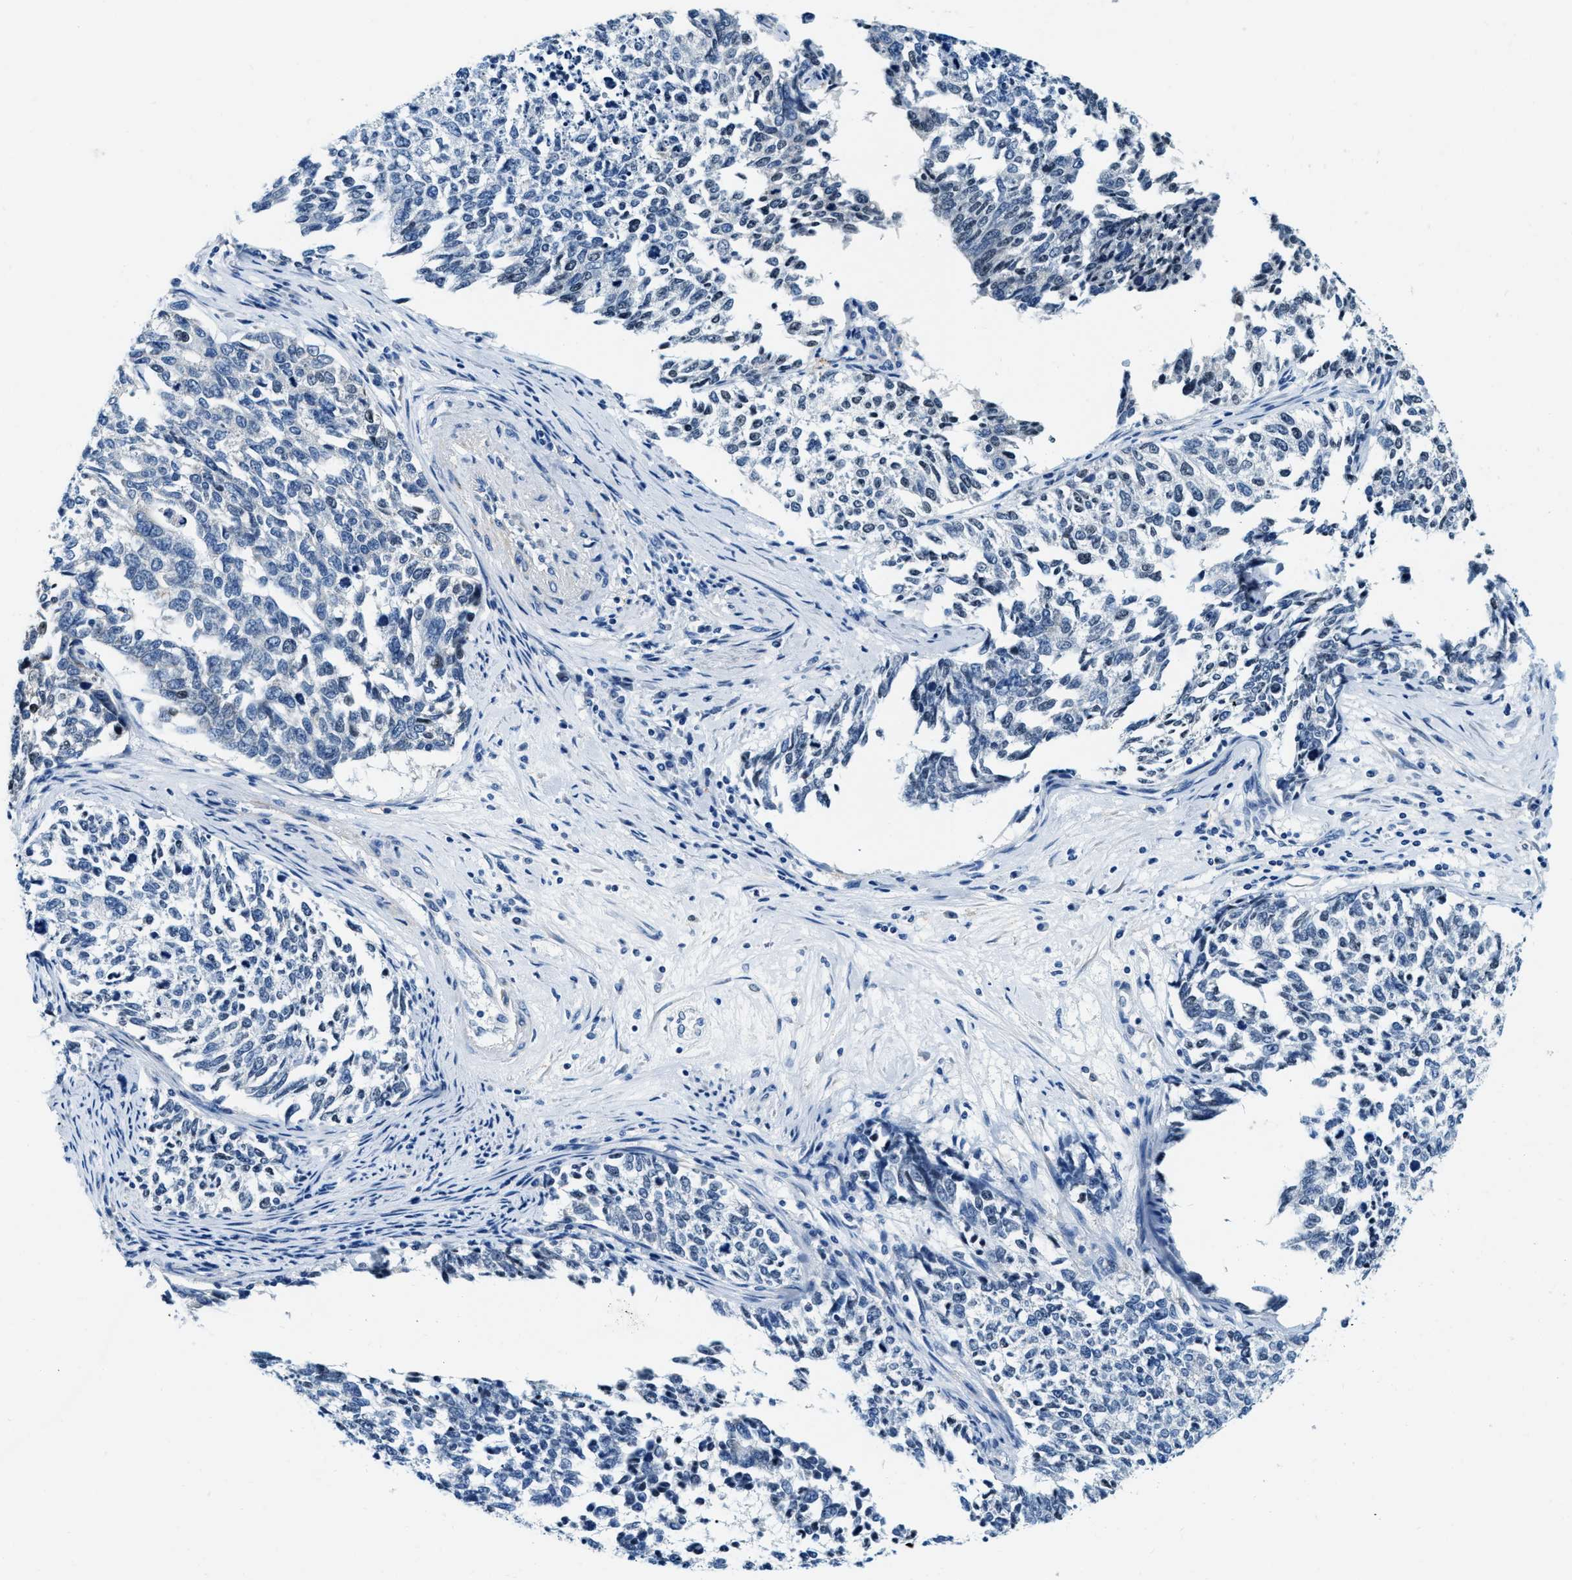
{"staining": {"intensity": "negative", "quantity": "none", "location": "none"}, "tissue": "cervical cancer", "cell_type": "Tumor cells", "image_type": "cancer", "snomed": [{"axis": "morphology", "description": "Squamous cell carcinoma, NOS"}, {"axis": "topography", "description": "Cervix"}], "caption": "Human cervical squamous cell carcinoma stained for a protein using immunohistochemistry (IHC) shows no expression in tumor cells.", "gene": "EIF2AK2", "patient": {"sex": "female", "age": 63}}